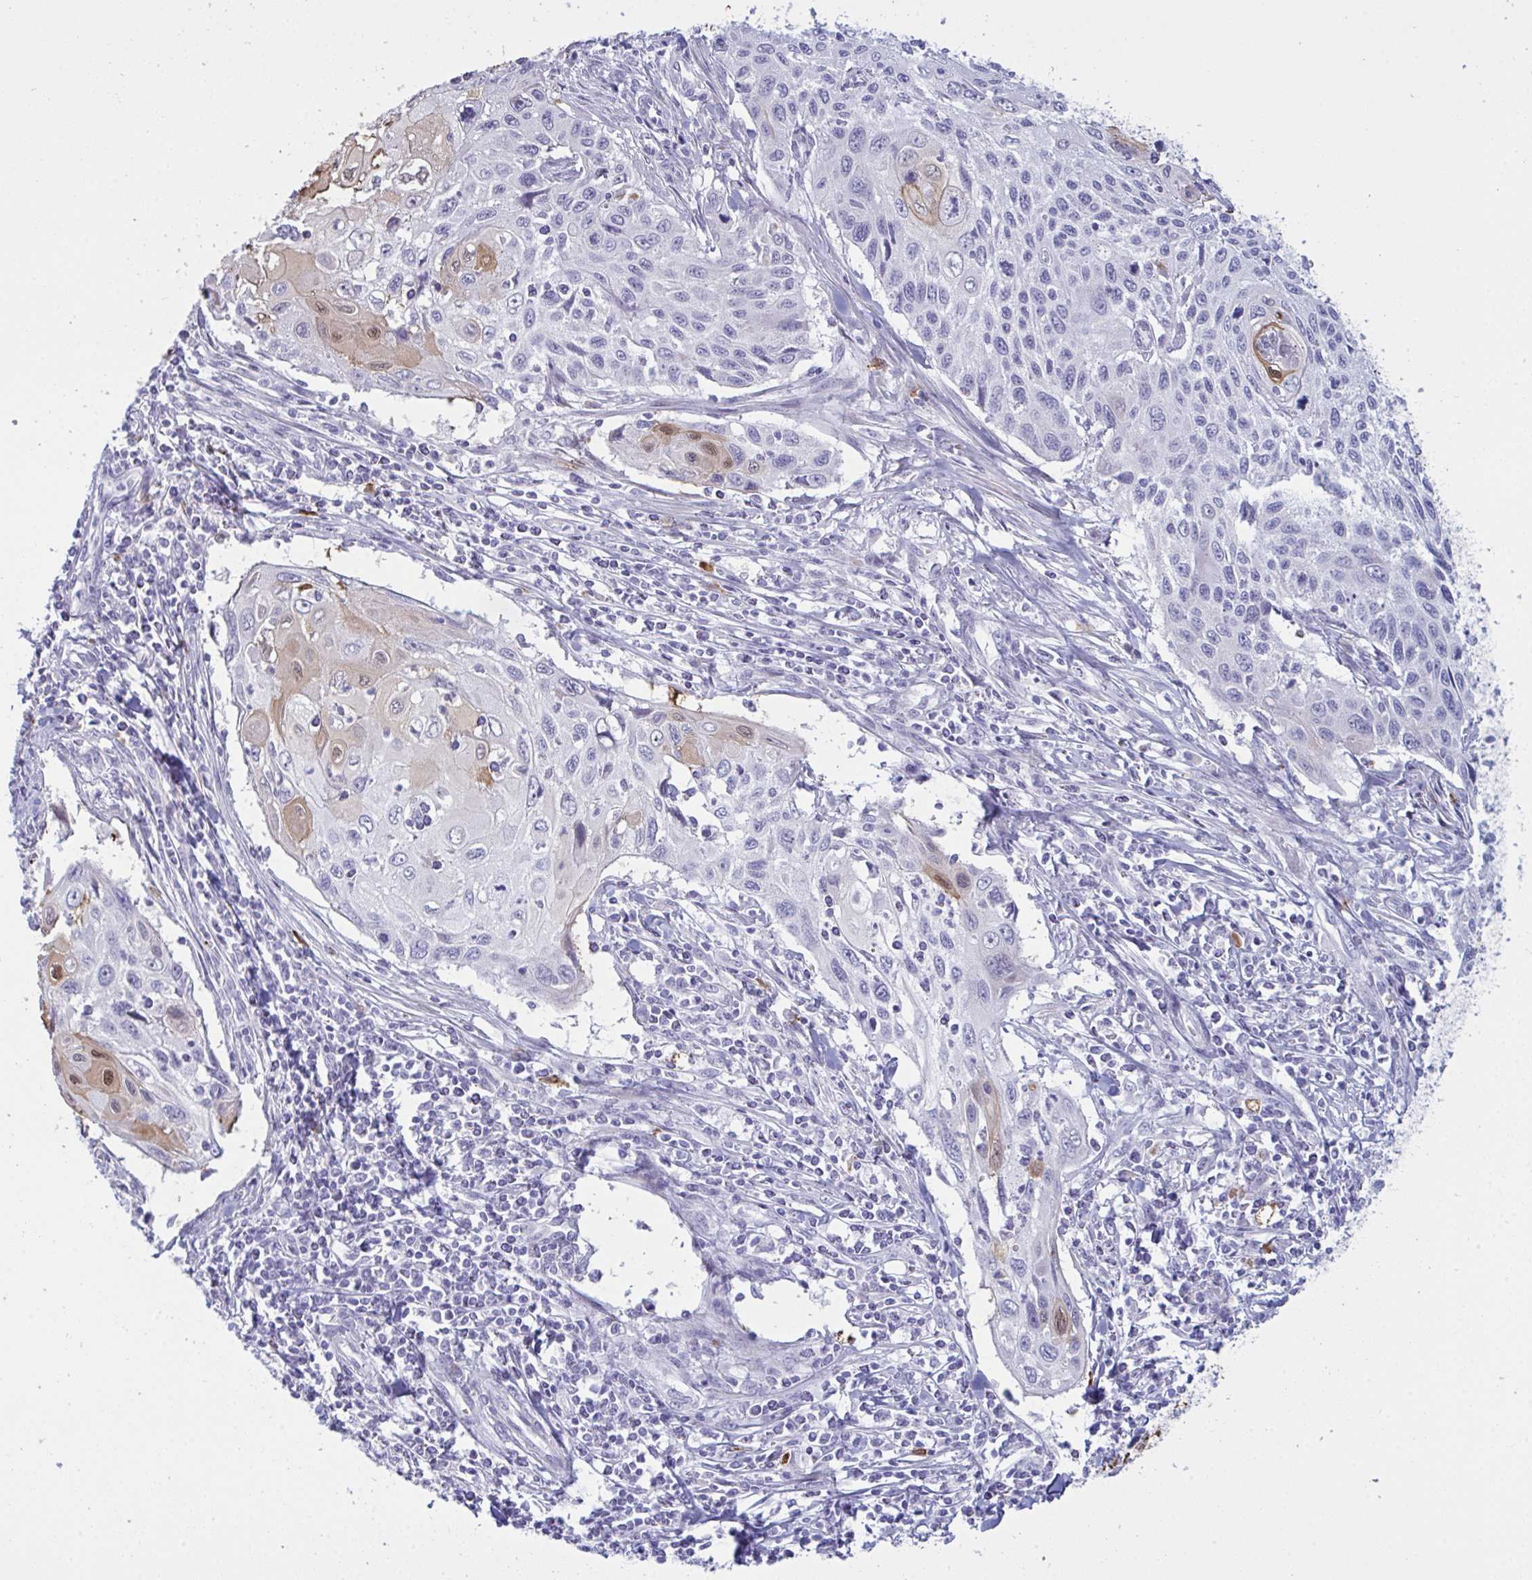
{"staining": {"intensity": "weak", "quantity": "<25%", "location": "nuclear"}, "tissue": "cervical cancer", "cell_type": "Tumor cells", "image_type": "cancer", "snomed": [{"axis": "morphology", "description": "Squamous cell carcinoma, NOS"}, {"axis": "topography", "description": "Cervix"}], "caption": "The histopathology image displays no significant expression in tumor cells of cervical cancer.", "gene": "ZNF684", "patient": {"sex": "female", "age": 70}}